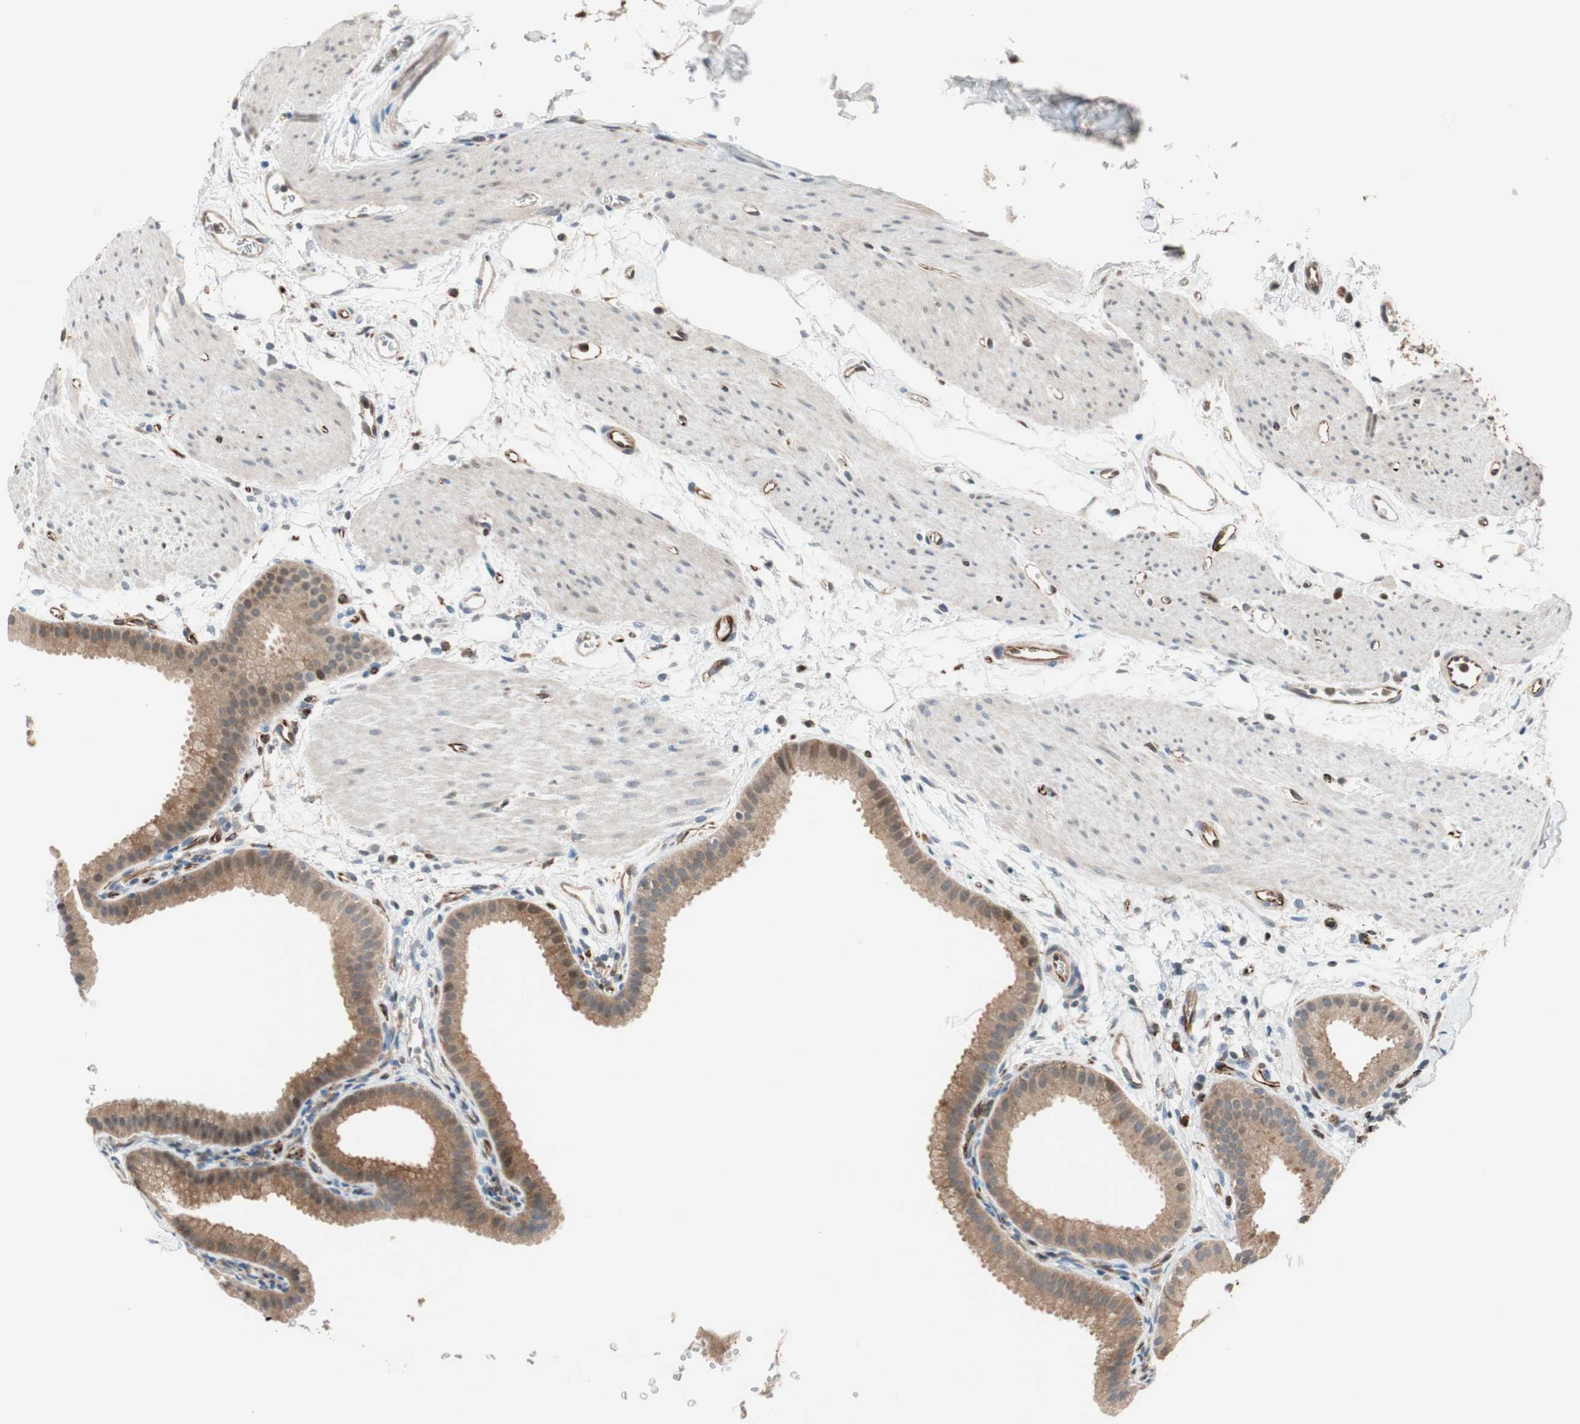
{"staining": {"intensity": "moderate", "quantity": ">75%", "location": "cytoplasmic/membranous"}, "tissue": "gallbladder", "cell_type": "Glandular cells", "image_type": "normal", "snomed": [{"axis": "morphology", "description": "Normal tissue, NOS"}, {"axis": "topography", "description": "Gallbladder"}], "caption": "Gallbladder stained with IHC exhibits moderate cytoplasmic/membranous staining in about >75% of glandular cells.", "gene": "P3R3URF", "patient": {"sex": "female", "age": 64}}